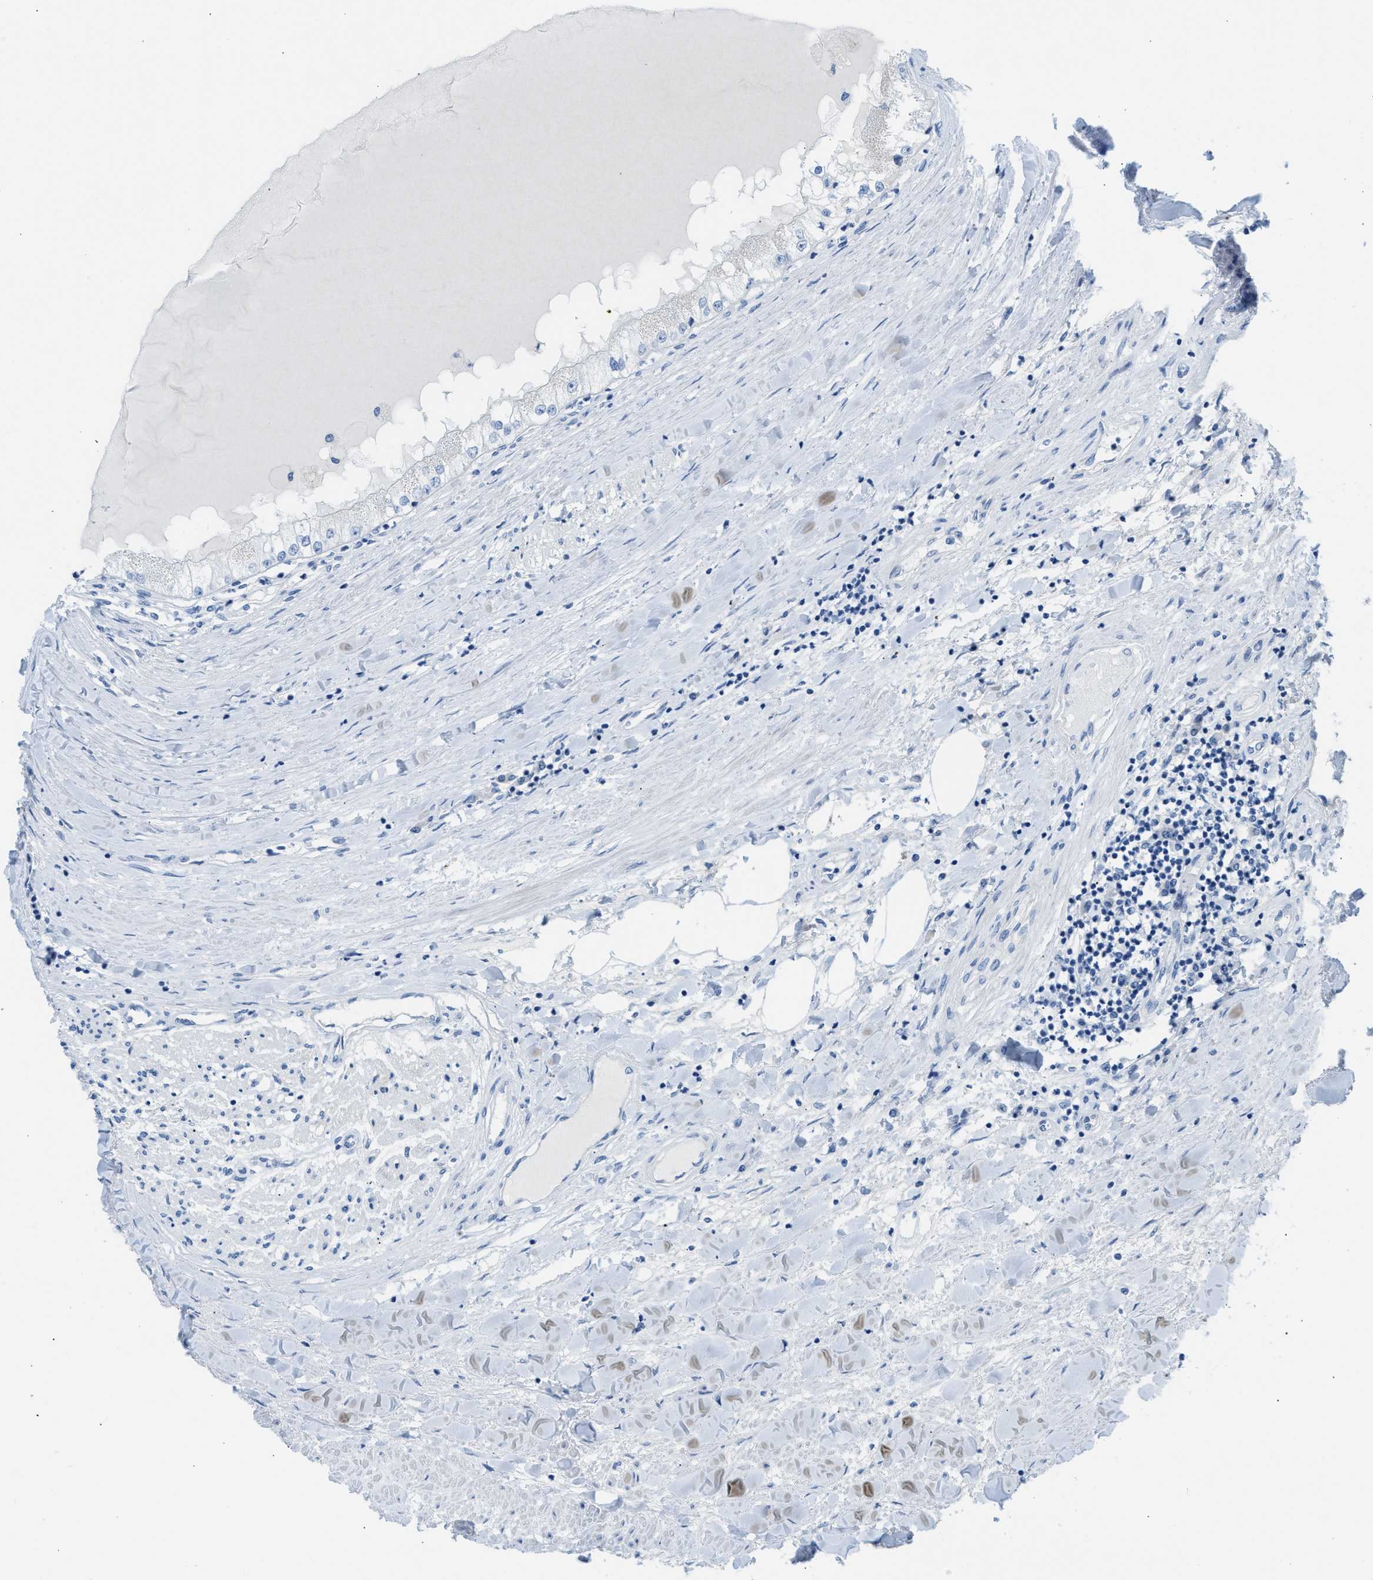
{"staining": {"intensity": "negative", "quantity": "none", "location": "none"}, "tissue": "renal cancer", "cell_type": "Tumor cells", "image_type": "cancer", "snomed": [{"axis": "morphology", "description": "Adenocarcinoma, NOS"}, {"axis": "topography", "description": "Kidney"}], "caption": "DAB immunohistochemical staining of human renal cancer (adenocarcinoma) shows no significant expression in tumor cells.", "gene": "ERBB2", "patient": {"sex": "male", "age": 68}}